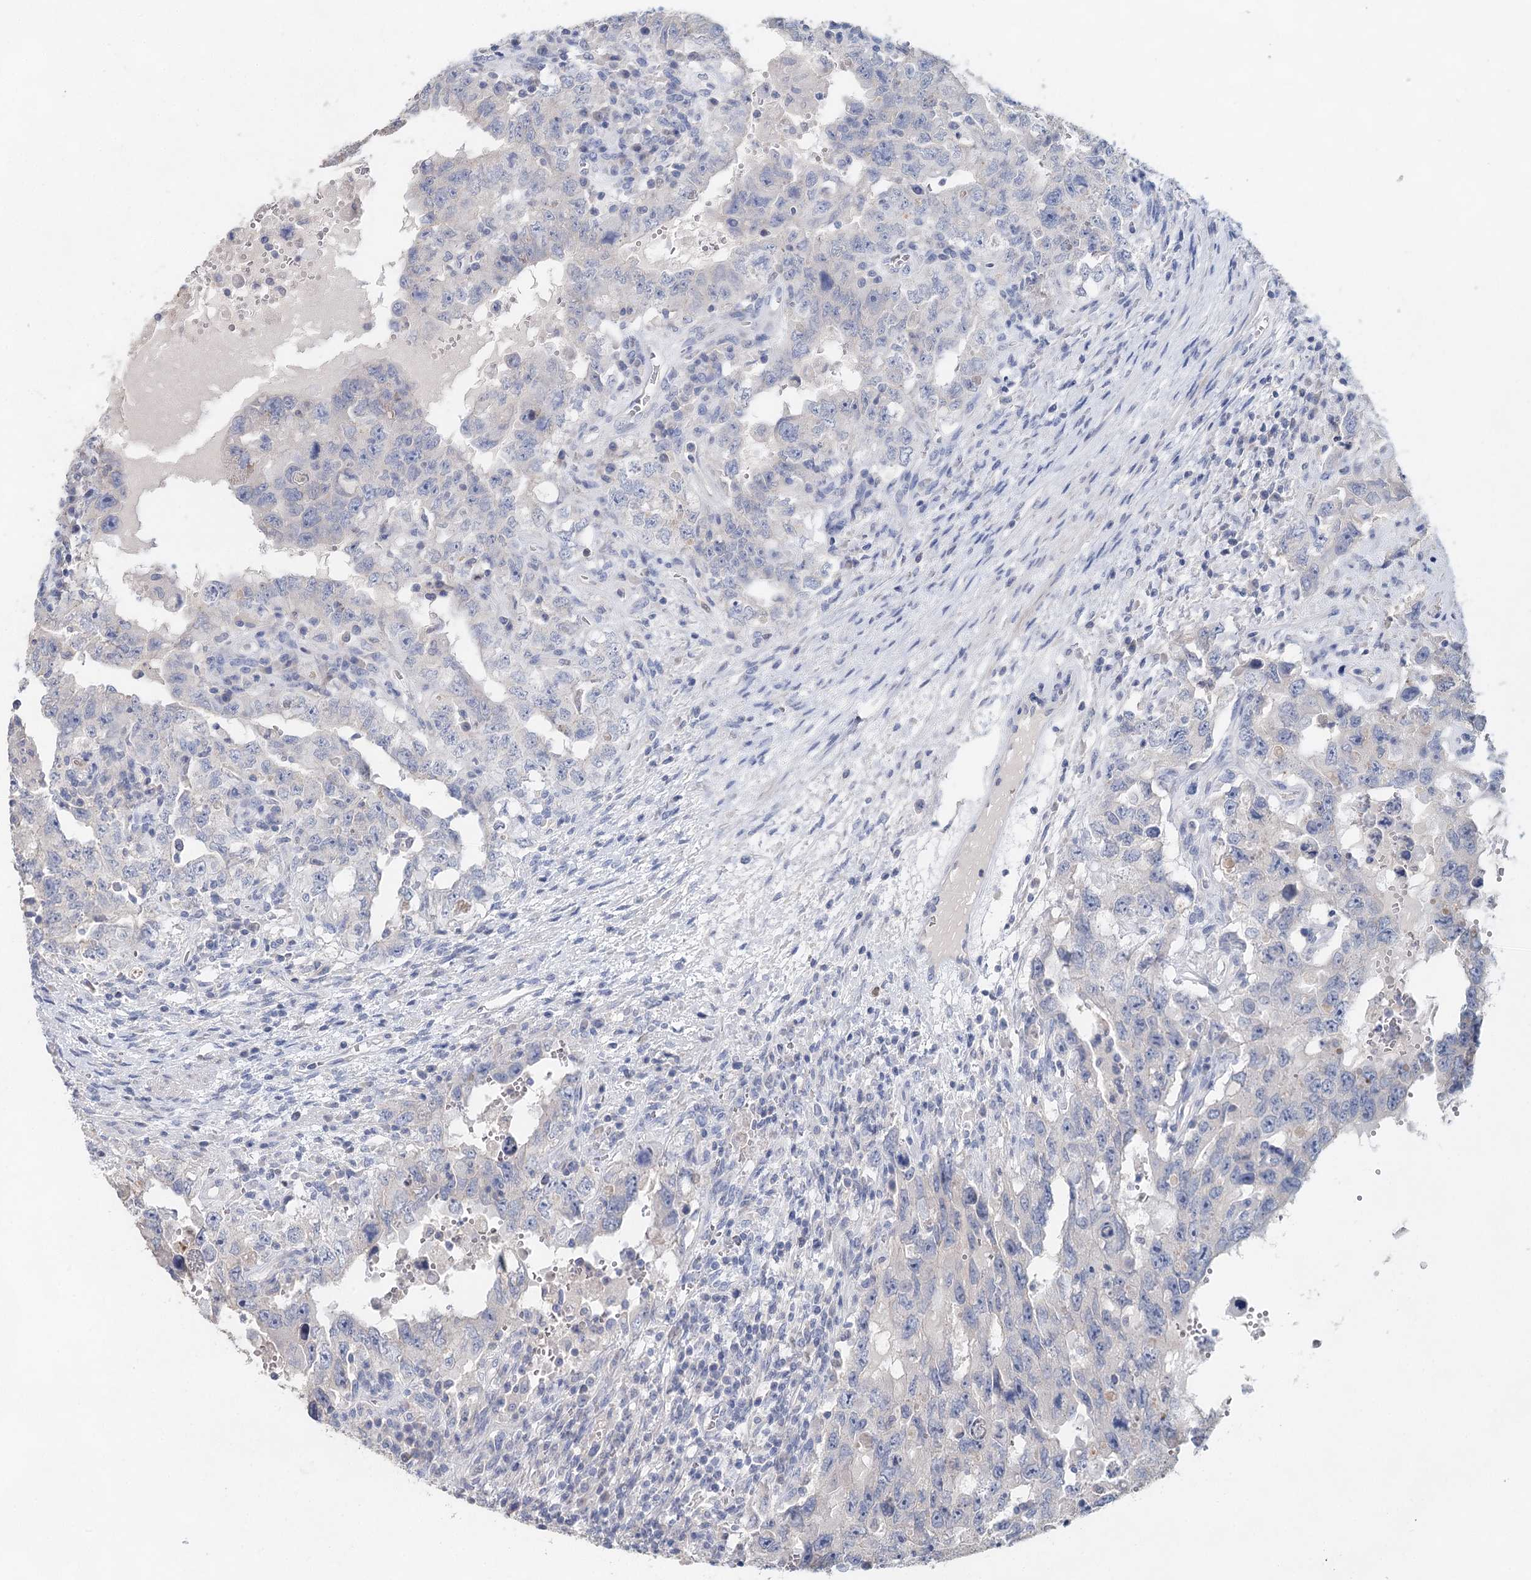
{"staining": {"intensity": "negative", "quantity": "none", "location": "none"}, "tissue": "testis cancer", "cell_type": "Tumor cells", "image_type": "cancer", "snomed": [{"axis": "morphology", "description": "Carcinoma, Embryonal, NOS"}, {"axis": "topography", "description": "Testis"}], "caption": "A photomicrograph of testis cancer stained for a protein reveals no brown staining in tumor cells.", "gene": "MYL6B", "patient": {"sex": "male", "age": 26}}